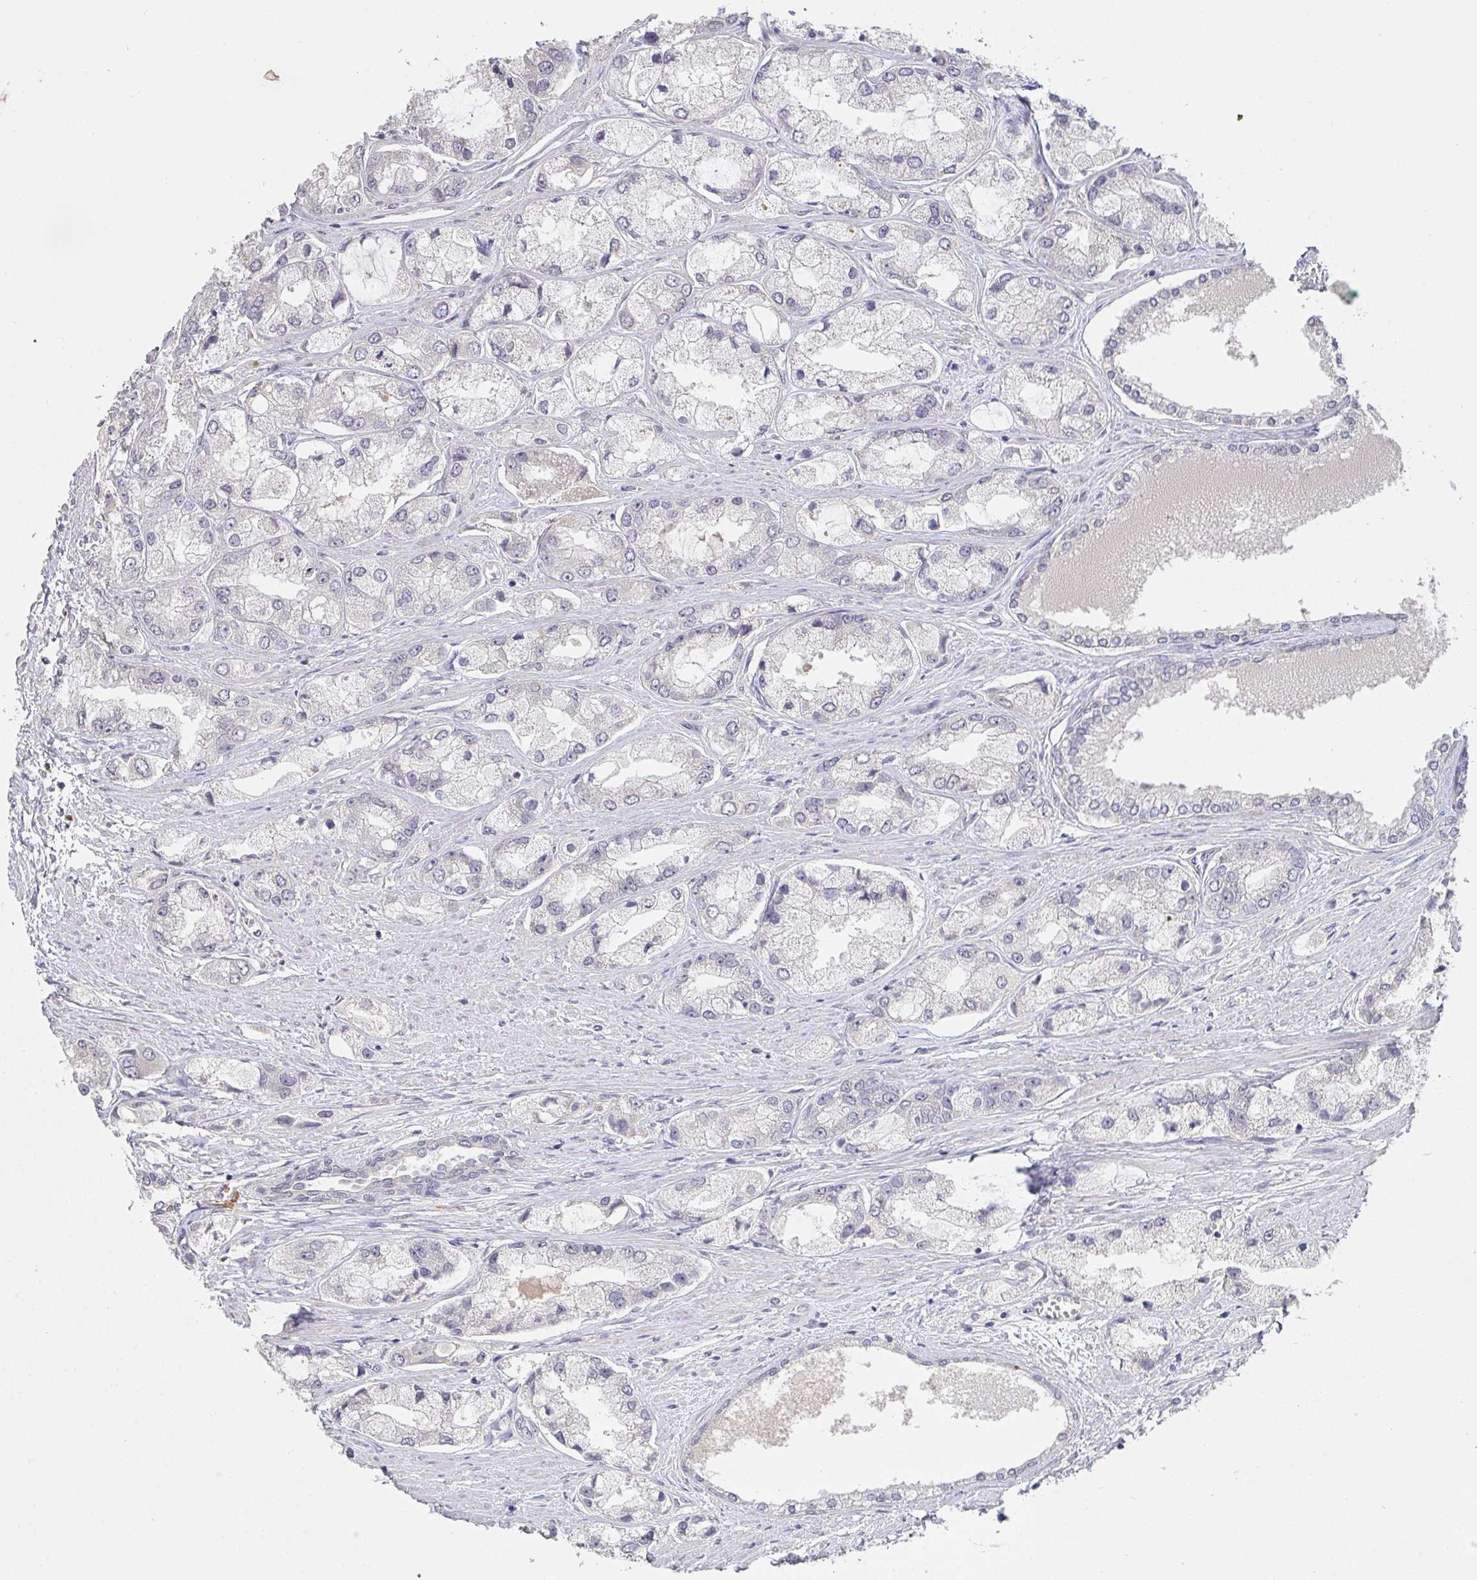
{"staining": {"intensity": "negative", "quantity": "none", "location": "none"}, "tissue": "prostate cancer", "cell_type": "Tumor cells", "image_type": "cancer", "snomed": [{"axis": "morphology", "description": "Adenocarcinoma, Low grade"}, {"axis": "topography", "description": "Prostate"}], "caption": "Image shows no significant protein positivity in tumor cells of prostate adenocarcinoma (low-grade).", "gene": "TMEM219", "patient": {"sex": "male", "age": 69}}